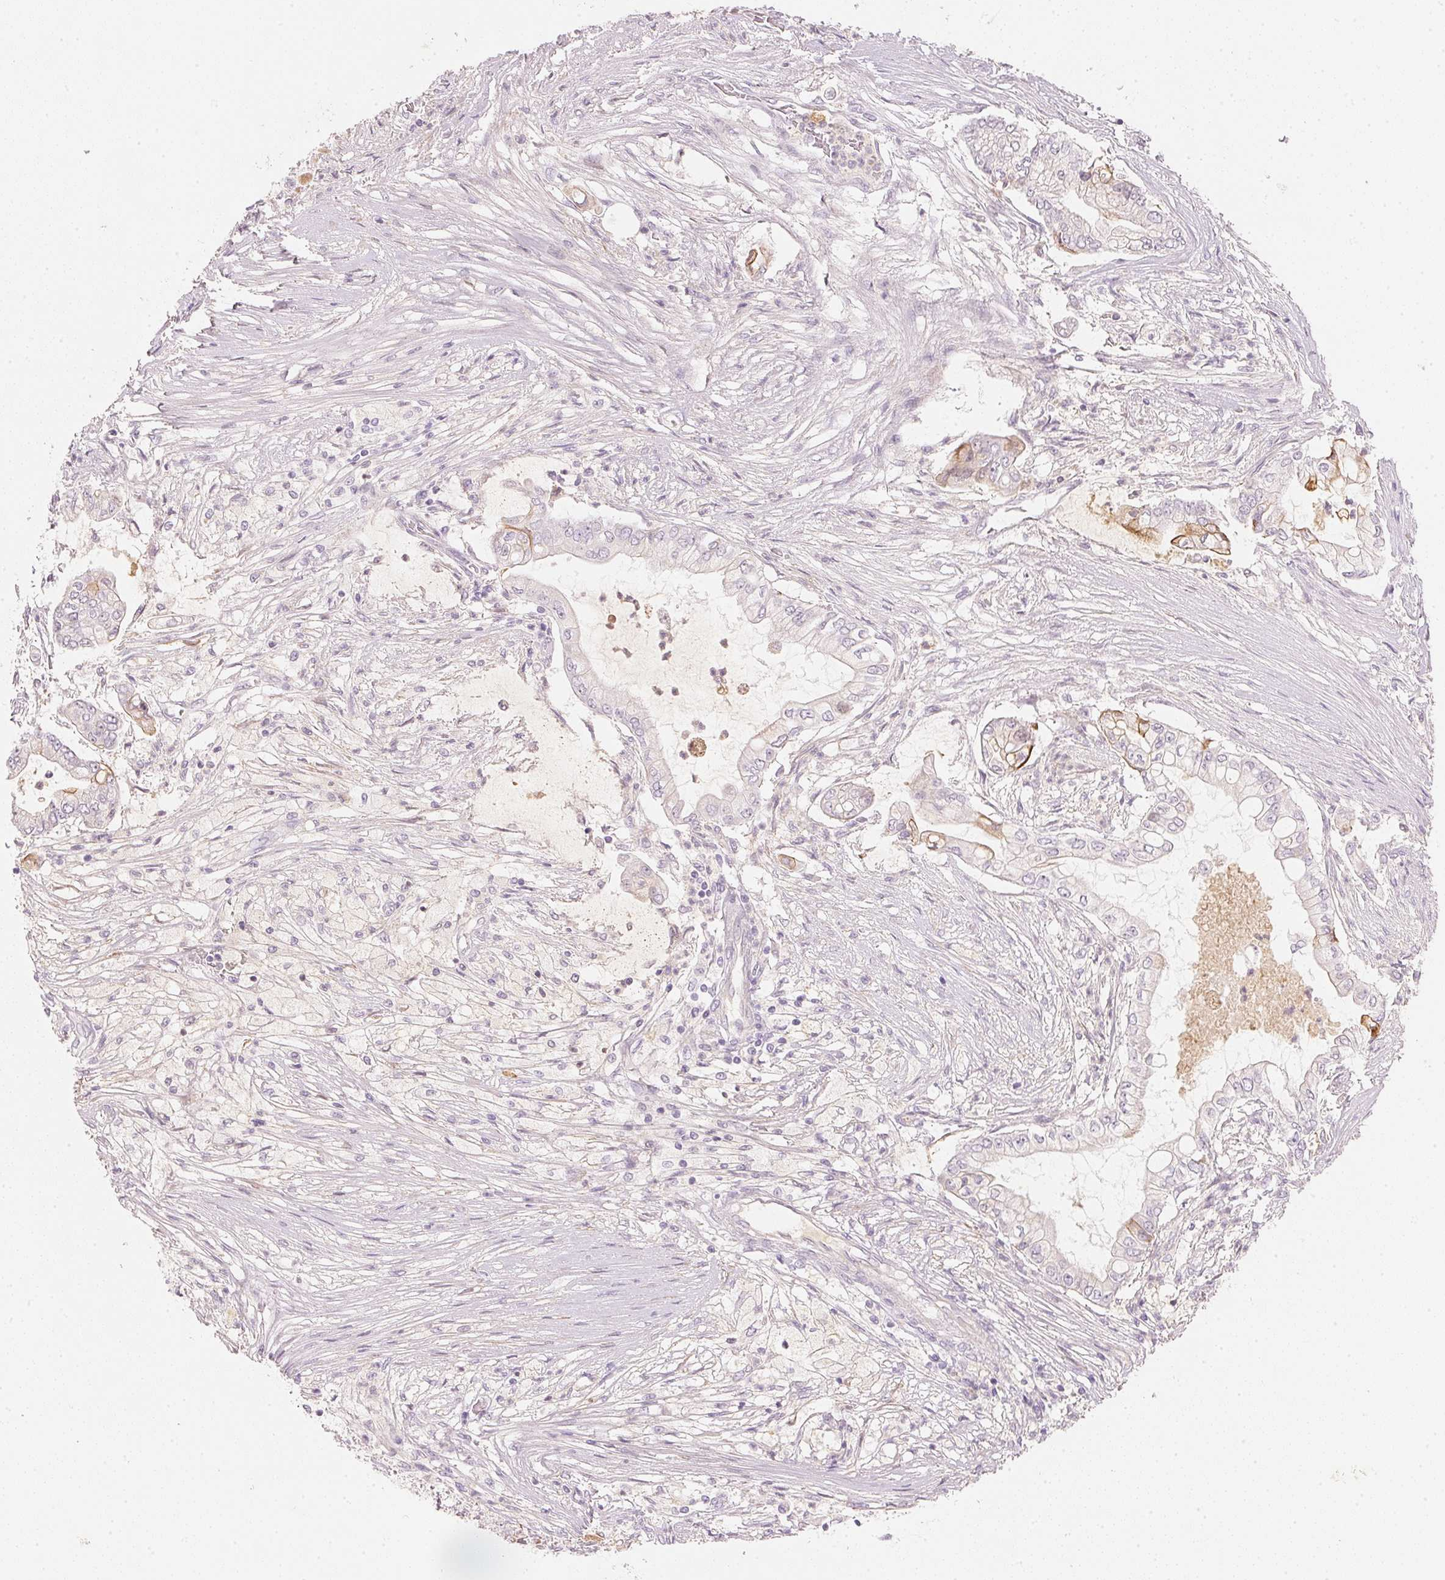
{"staining": {"intensity": "negative", "quantity": "none", "location": "none"}, "tissue": "pancreatic cancer", "cell_type": "Tumor cells", "image_type": "cancer", "snomed": [{"axis": "morphology", "description": "Adenocarcinoma, NOS"}, {"axis": "topography", "description": "Pancreas"}], "caption": "Tumor cells are negative for protein expression in human pancreatic cancer (adenocarcinoma).", "gene": "RMDN2", "patient": {"sex": "female", "age": 69}}